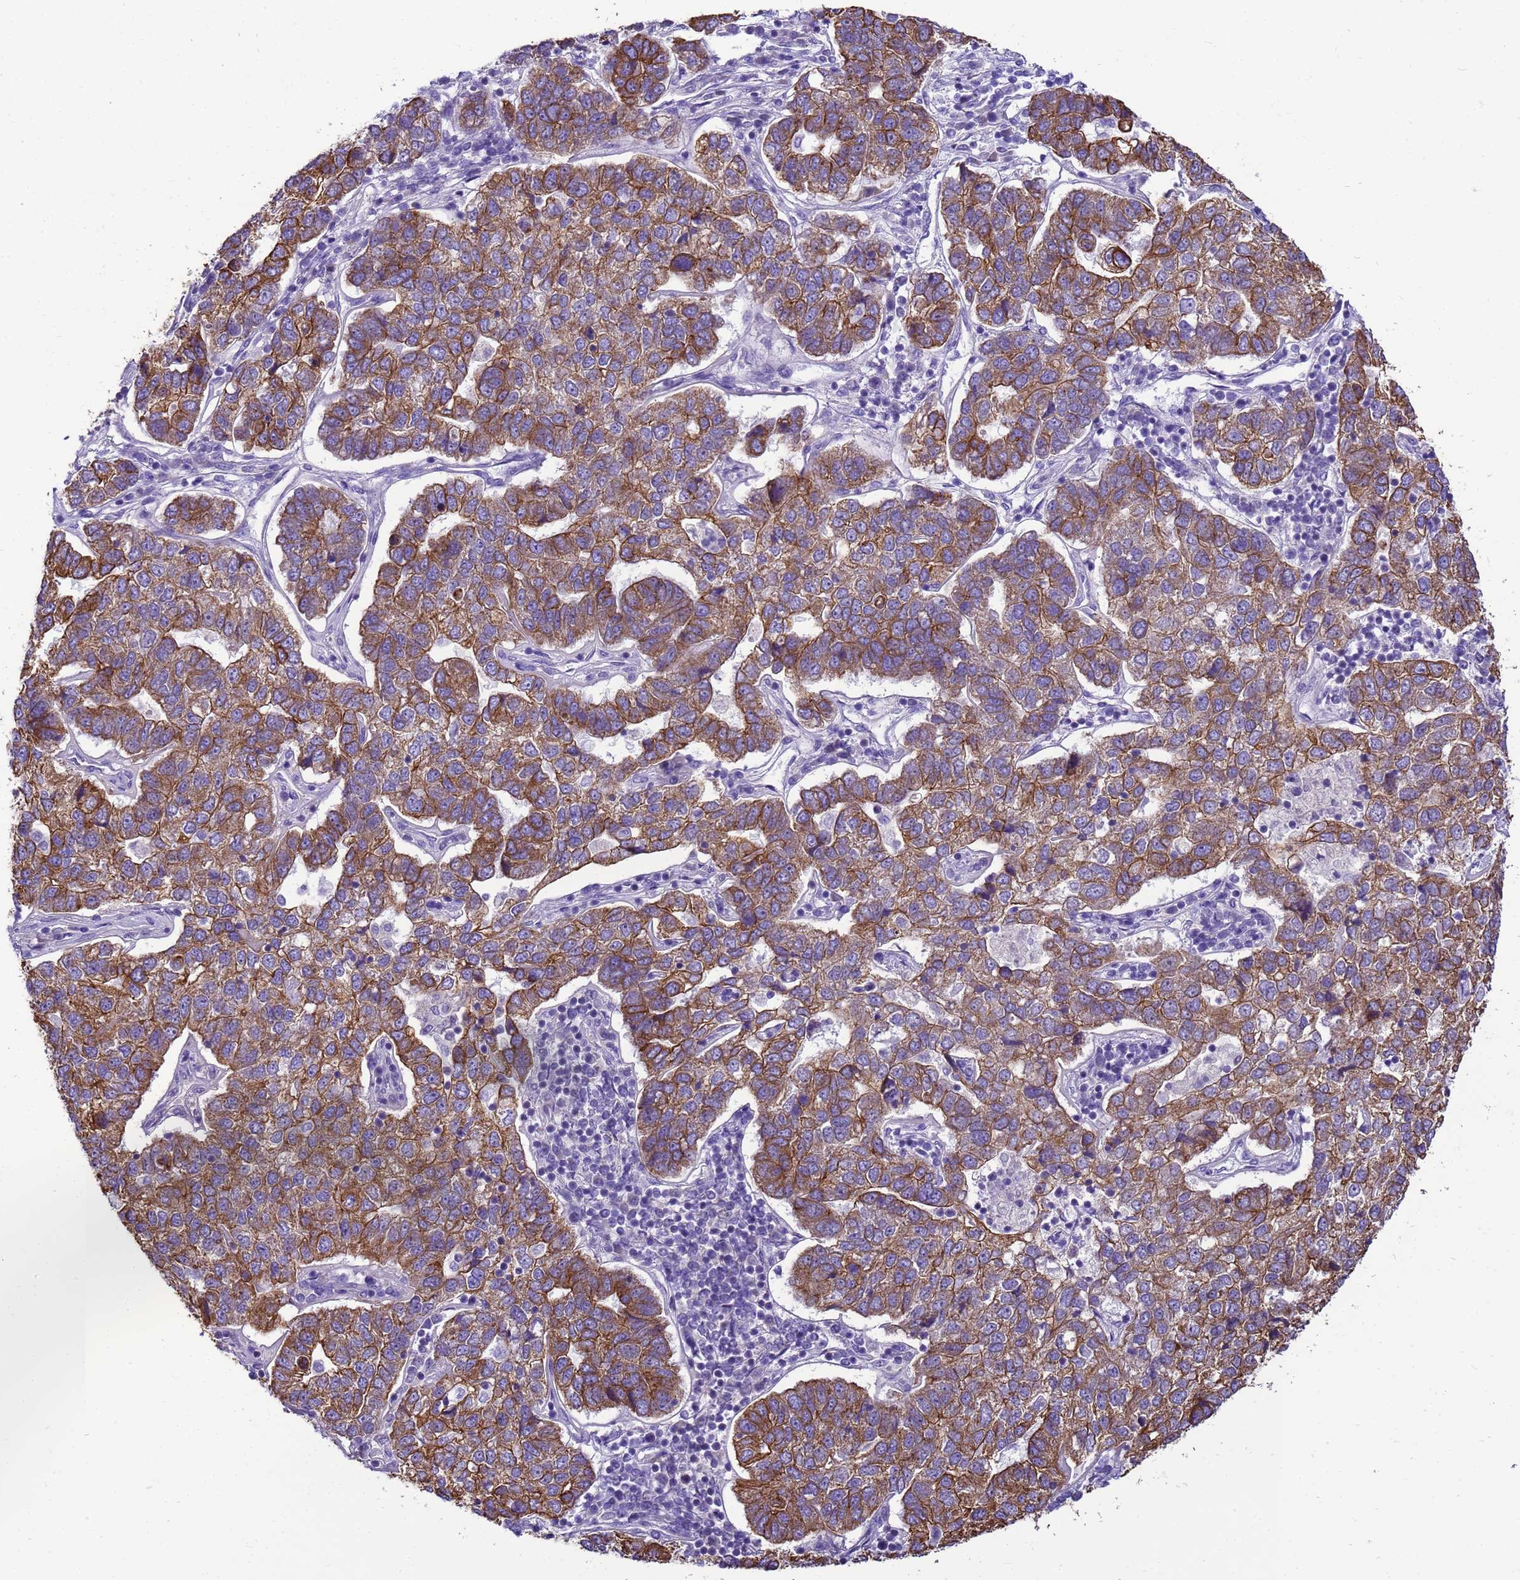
{"staining": {"intensity": "moderate", "quantity": ">75%", "location": "cytoplasmic/membranous"}, "tissue": "pancreatic cancer", "cell_type": "Tumor cells", "image_type": "cancer", "snomed": [{"axis": "morphology", "description": "Adenocarcinoma, NOS"}, {"axis": "topography", "description": "Pancreas"}], "caption": "Pancreatic cancer (adenocarcinoma) stained with a protein marker shows moderate staining in tumor cells.", "gene": "PIEZO2", "patient": {"sex": "female", "age": 61}}